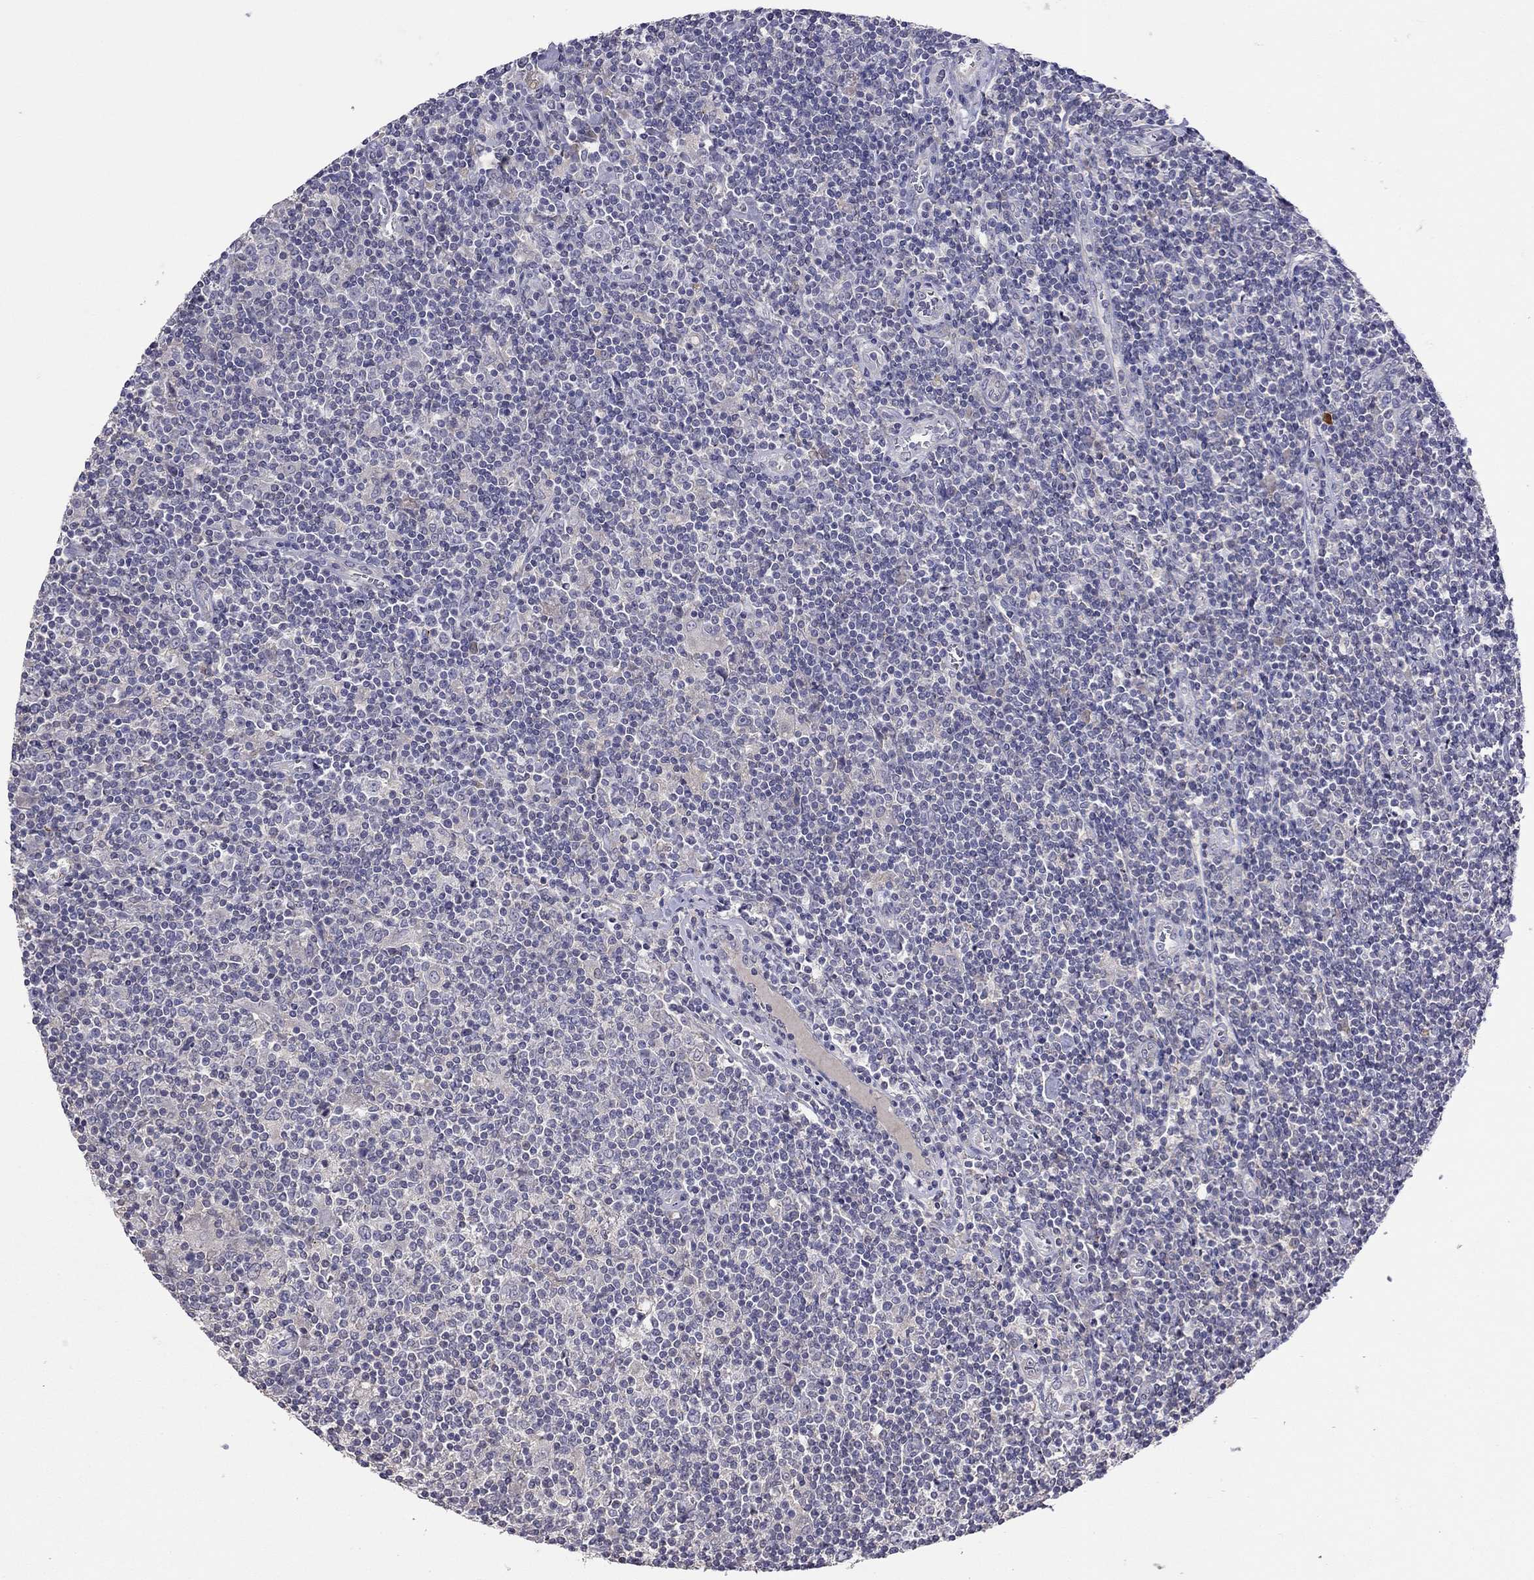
{"staining": {"intensity": "negative", "quantity": "none", "location": "none"}, "tissue": "lymphoma", "cell_type": "Tumor cells", "image_type": "cancer", "snomed": [{"axis": "morphology", "description": "Hodgkin's disease, NOS"}, {"axis": "topography", "description": "Lymph node"}], "caption": "Immunohistochemical staining of Hodgkin's disease displays no significant positivity in tumor cells.", "gene": "RTP5", "patient": {"sex": "male", "age": 40}}